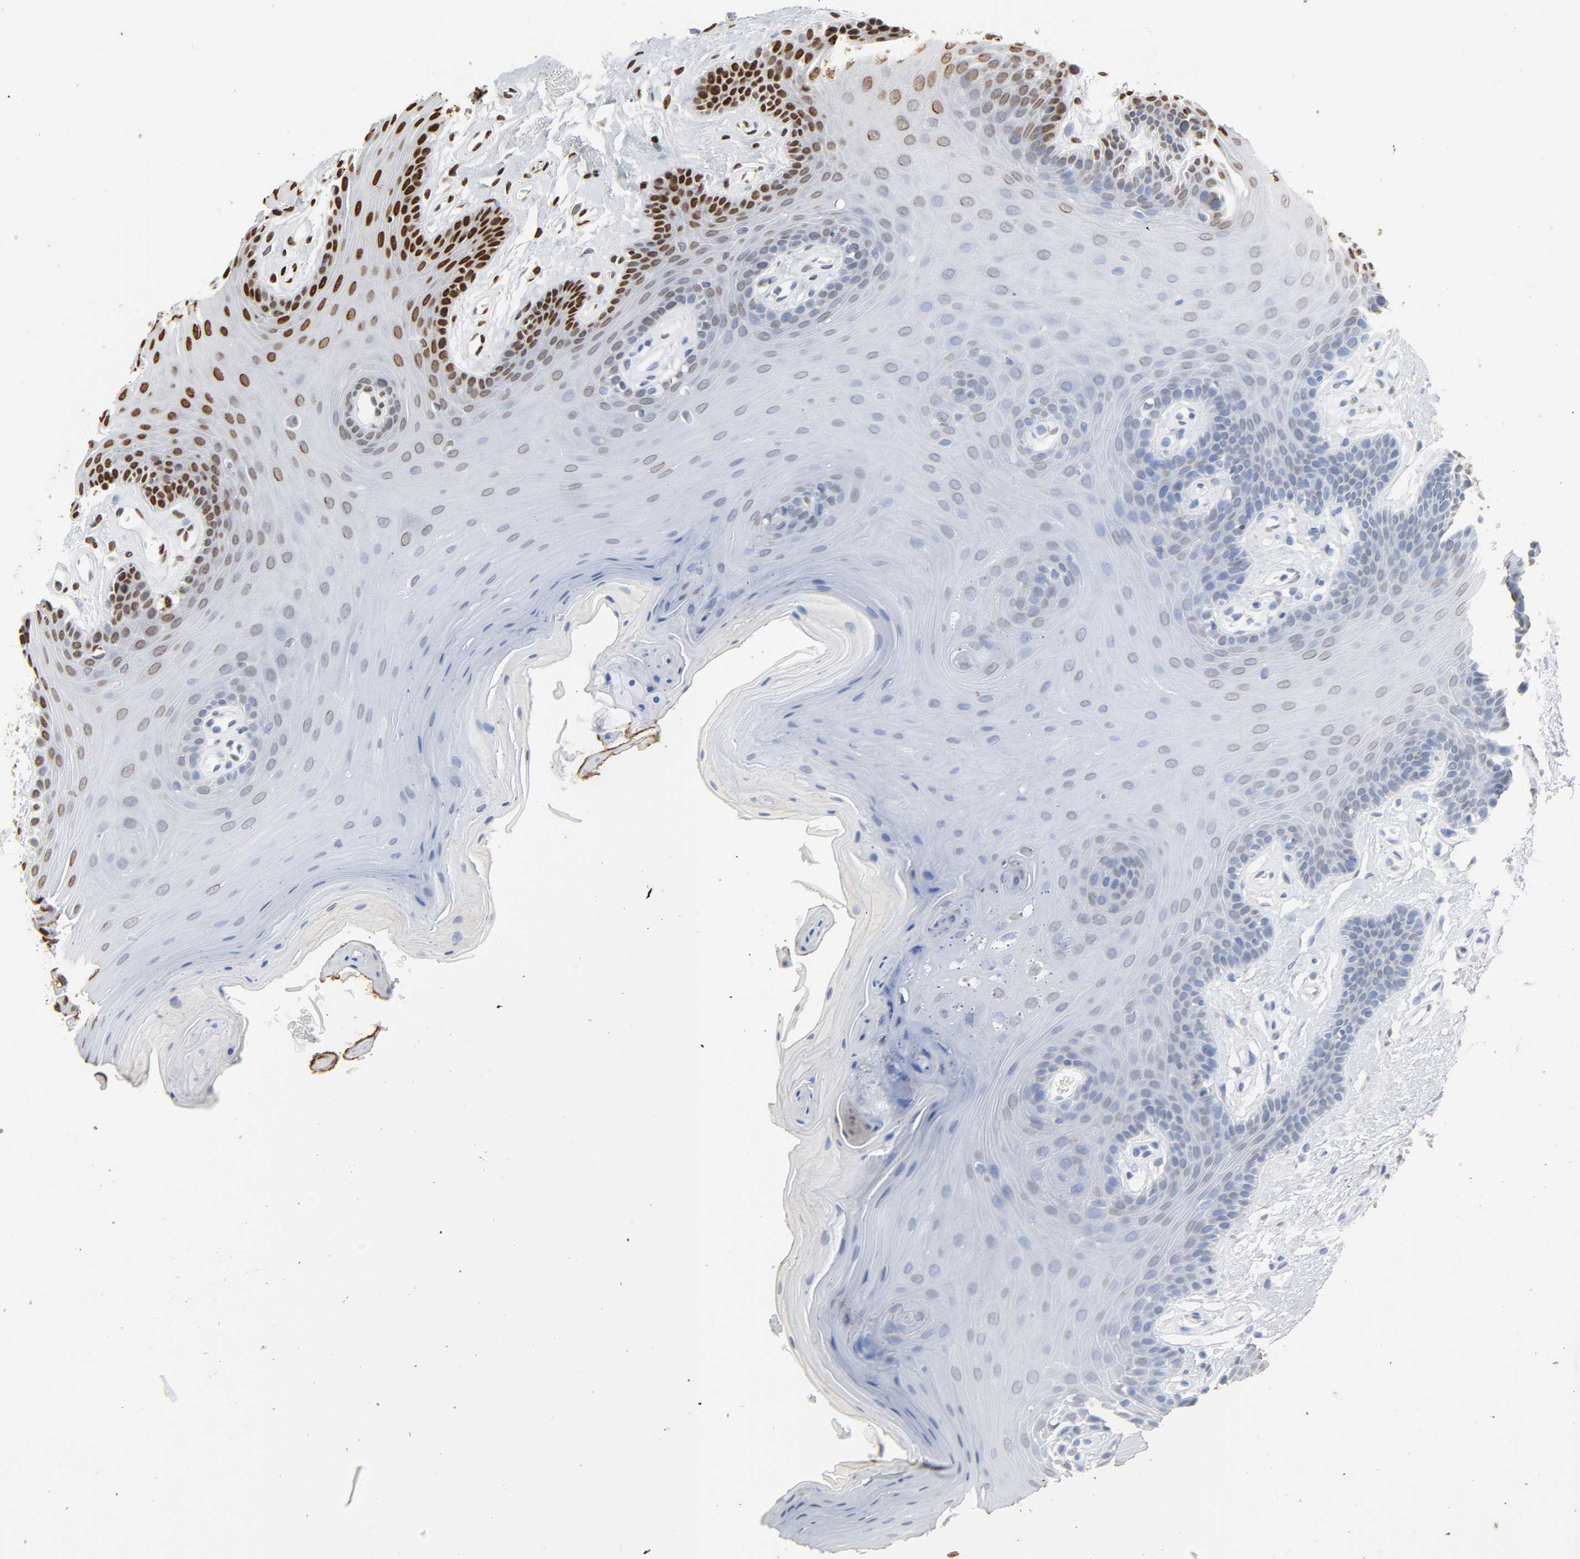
{"staining": {"intensity": "strong", "quantity": "25%-75%", "location": "nuclear"}, "tissue": "oral mucosa", "cell_type": "Squamous epithelial cells", "image_type": "normal", "snomed": [{"axis": "morphology", "description": "Normal tissue, NOS"}, {"axis": "morphology", "description": "Squamous cell carcinoma, NOS"}, {"axis": "topography", "description": "Skeletal muscle"}, {"axis": "topography", "description": "Oral tissue"}, {"axis": "topography", "description": "Head-Neck"}], "caption": "Strong nuclear positivity is appreciated in approximately 25%-75% of squamous epithelial cells in benign oral mucosa.", "gene": "HNRNPC", "patient": {"sex": "male", "age": 71}}